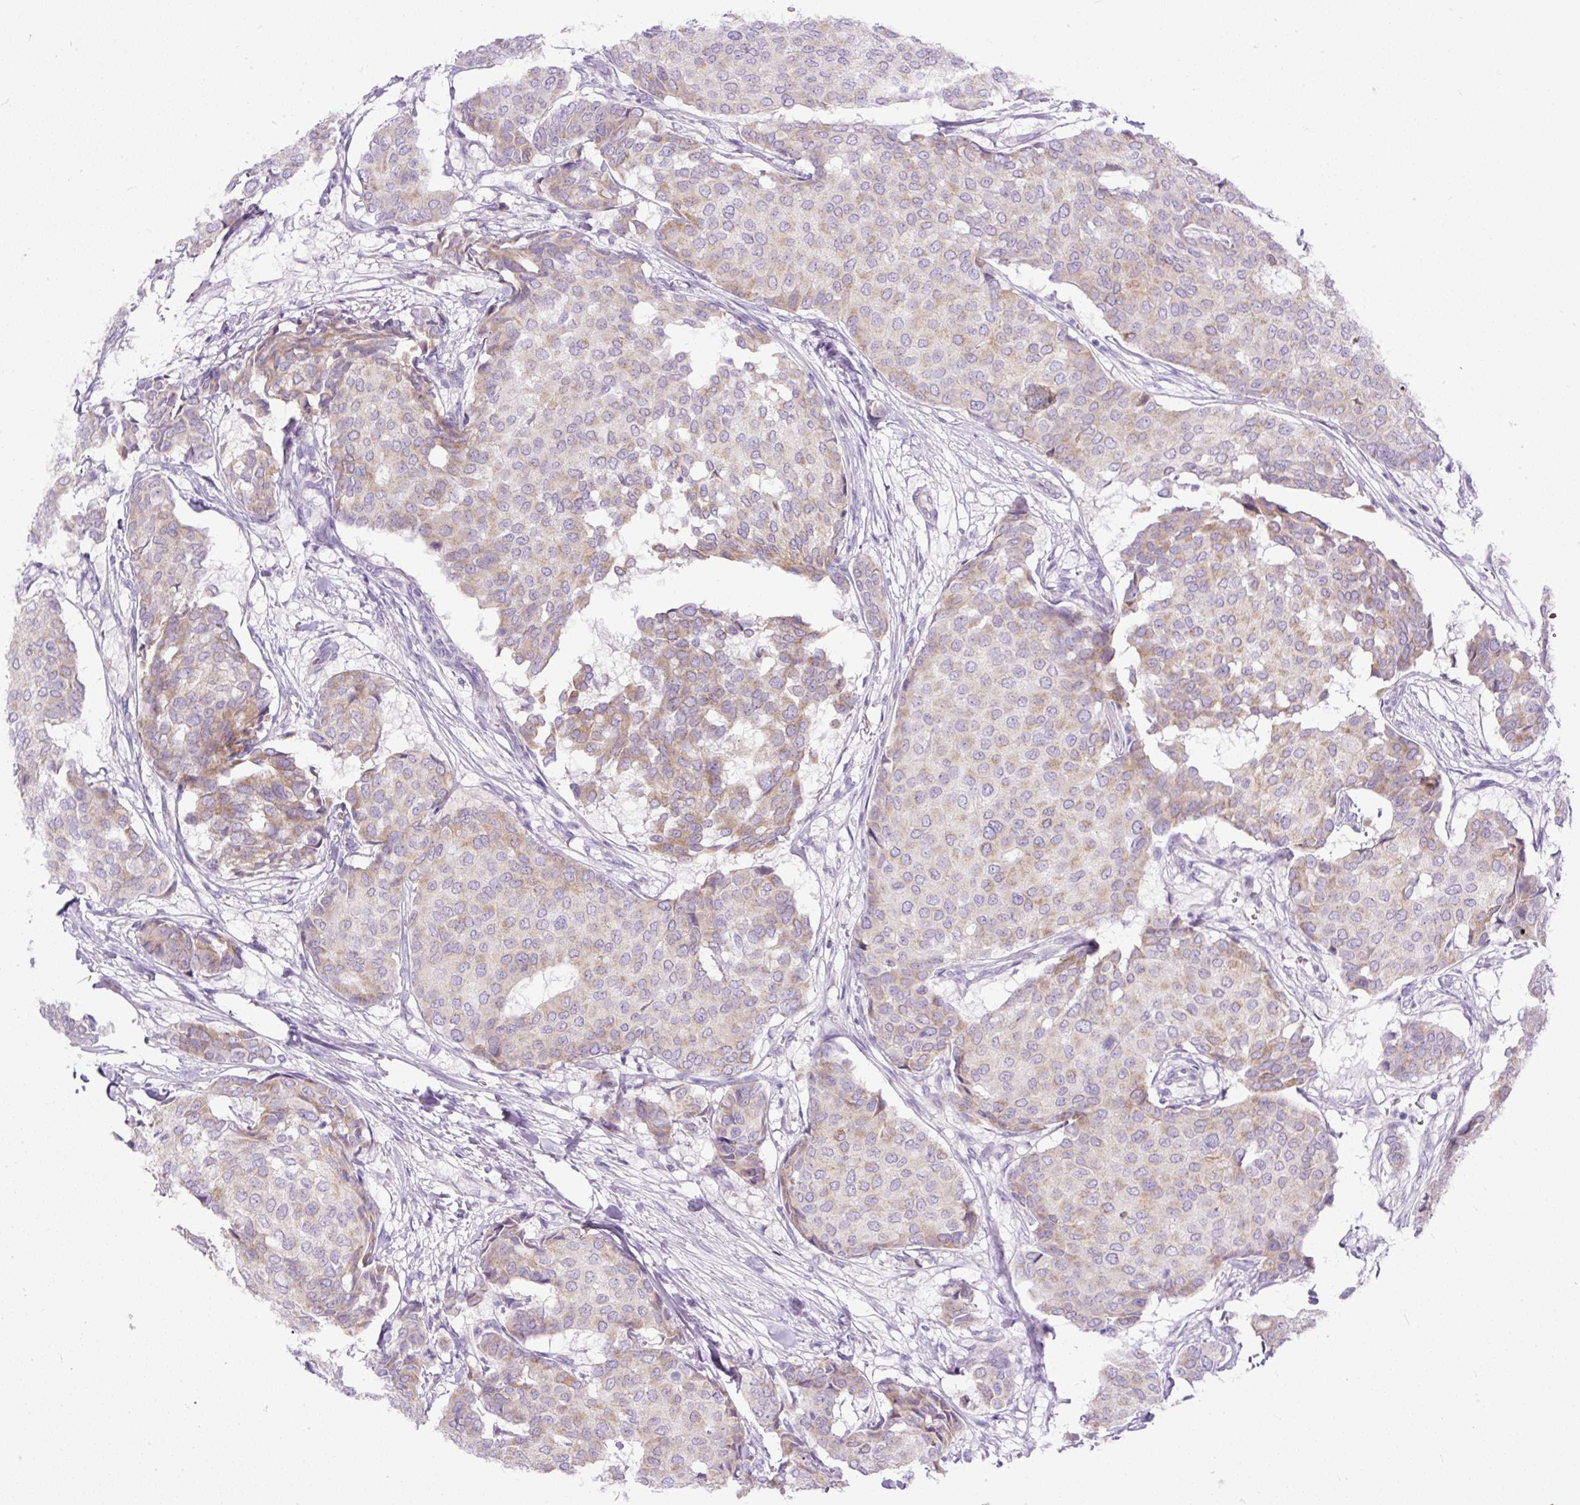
{"staining": {"intensity": "moderate", "quantity": "25%-75%", "location": "cytoplasmic/membranous"}, "tissue": "breast cancer", "cell_type": "Tumor cells", "image_type": "cancer", "snomed": [{"axis": "morphology", "description": "Duct carcinoma"}, {"axis": "topography", "description": "Breast"}], "caption": "There is medium levels of moderate cytoplasmic/membranous positivity in tumor cells of breast intraductal carcinoma, as demonstrated by immunohistochemical staining (brown color).", "gene": "SYBU", "patient": {"sex": "female", "age": 75}}